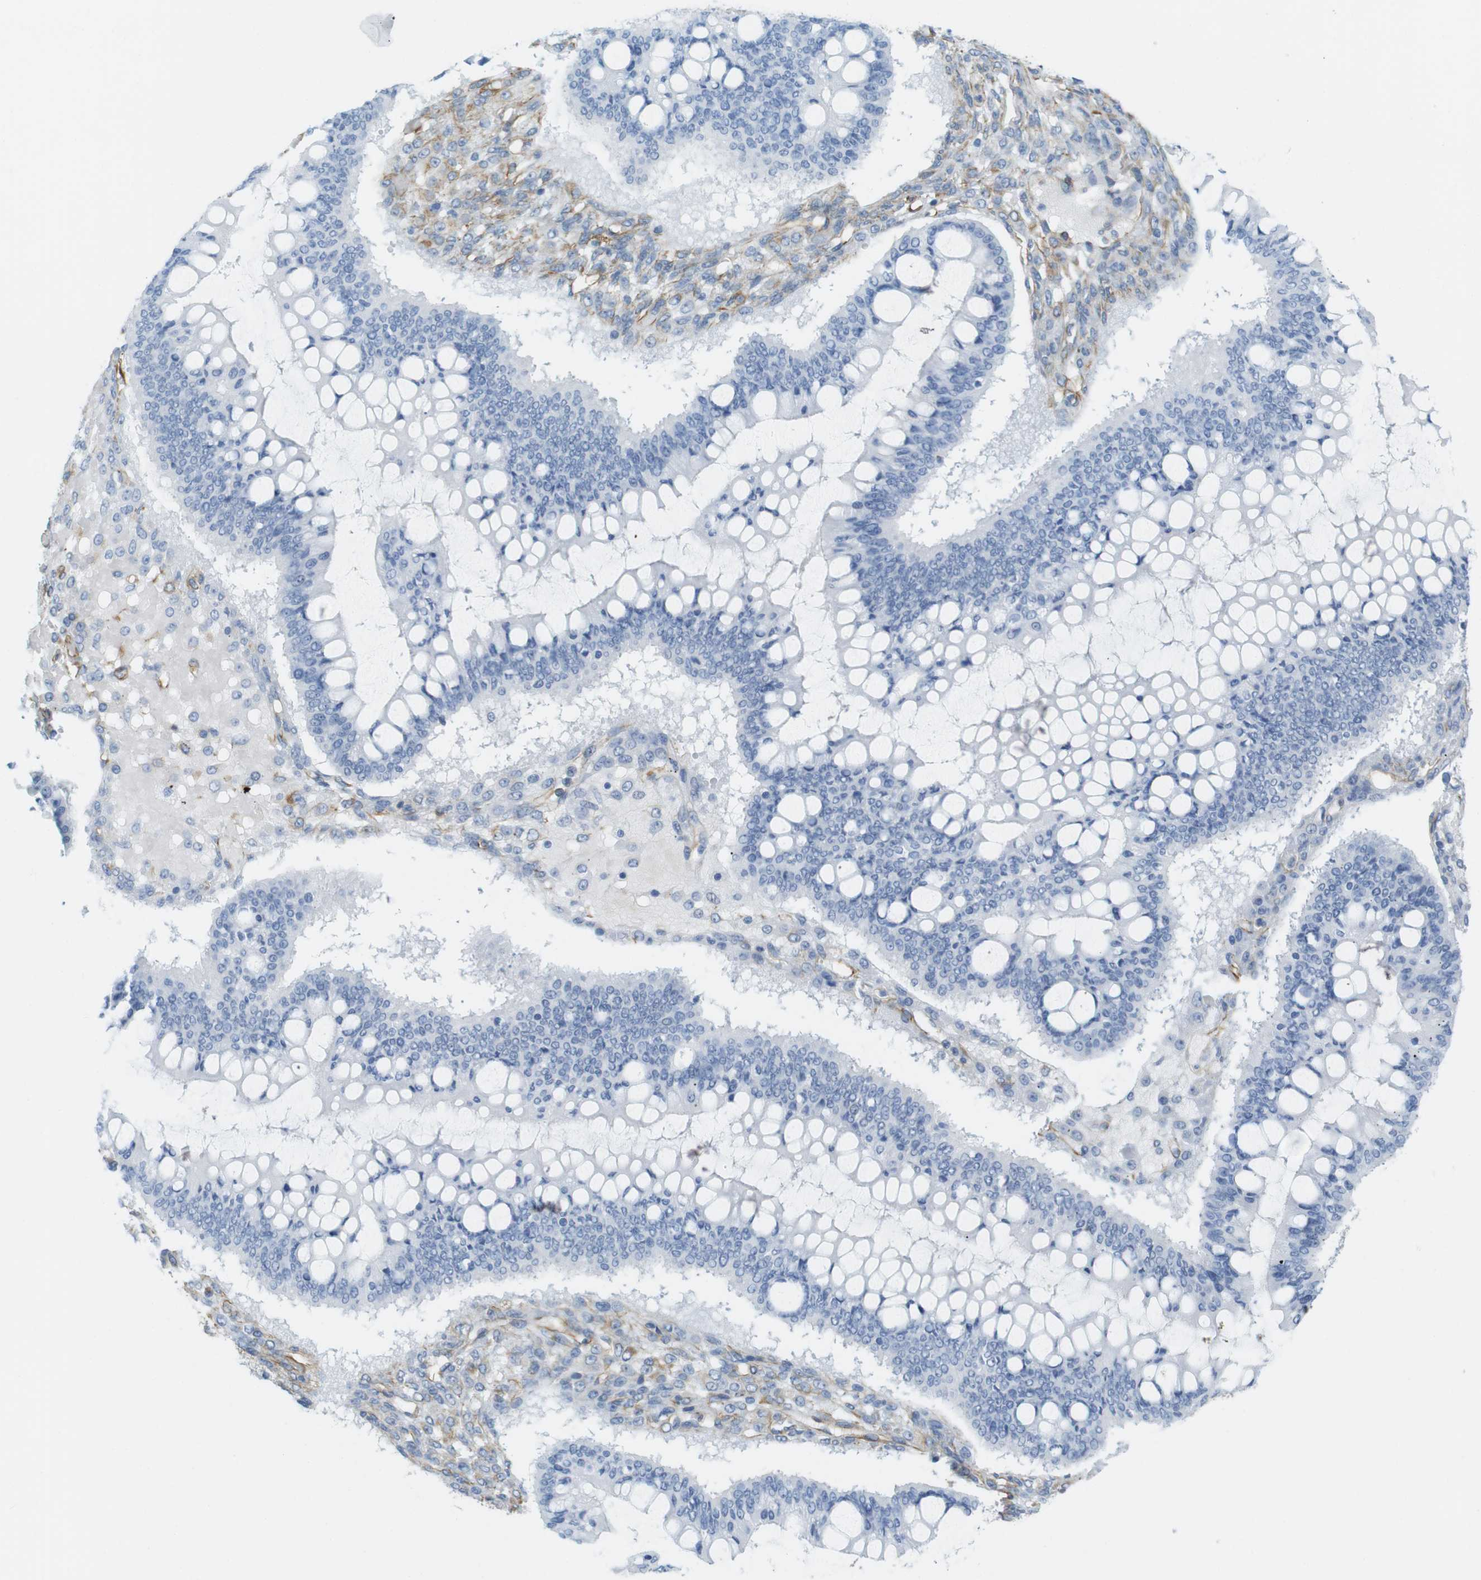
{"staining": {"intensity": "negative", "quantity": "none", "location": "none"}, "tissue": "ovarian cancer", "cell_type": "Tumor cells", "image_type": "cancer", "snomed": [{"axis": "morphology", "description": "Cystadenocarcinoma, mucinous, NOS"}, {"axis": "topography", "description": "Ovary"}], "caption": "Tumor cells are negative for brown protein staining in mucinous cystadenocarcinoma (ovarian).", "gene": "MS4A10", "patient": {"sex": "female", "age": 73}}